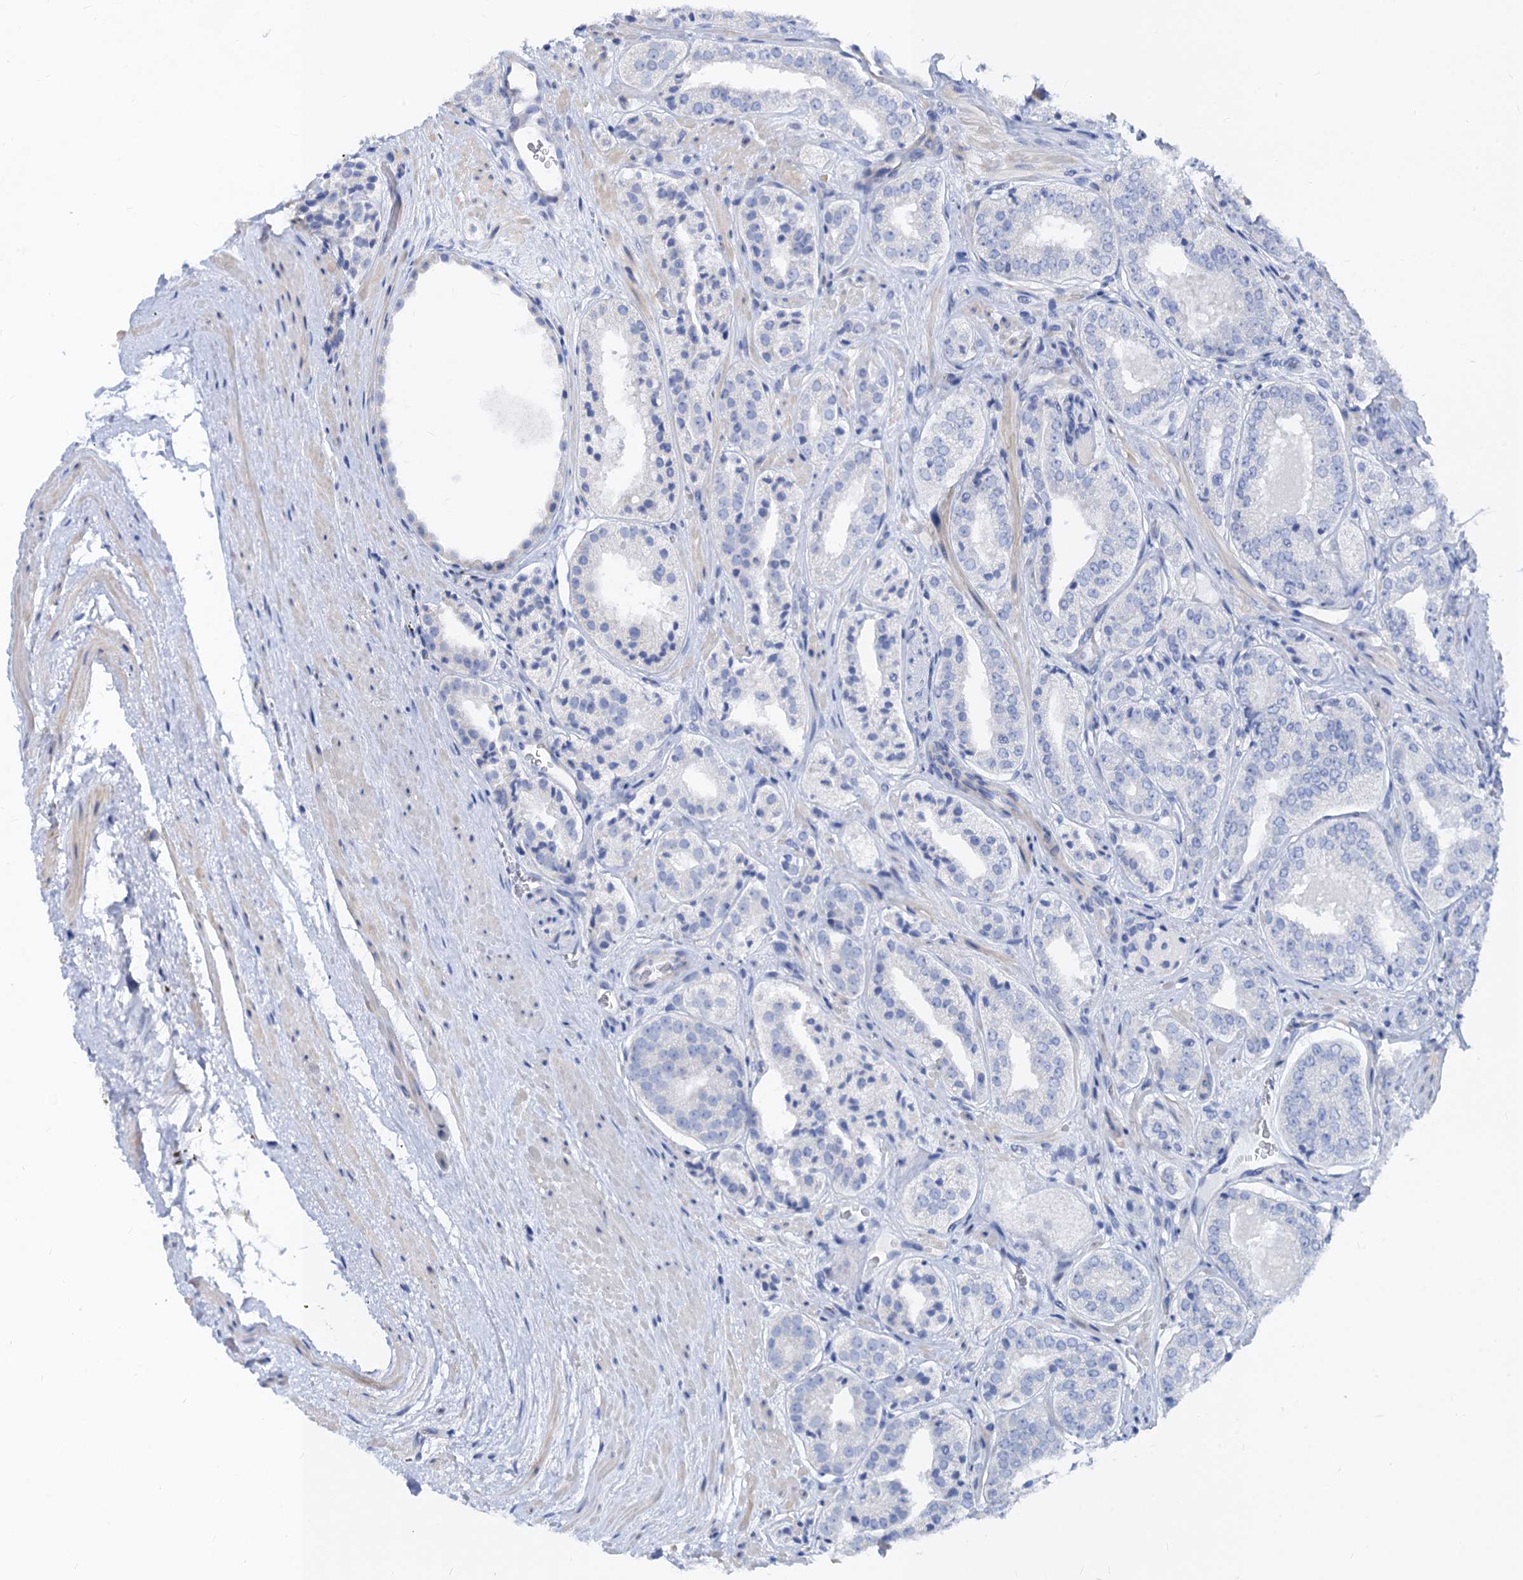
{"staining": {"intensity": "negative", "quantity": "none", "location": "none"}, "tissue": "prostate cancer", "cell_type": "Tumor cells", "image_type": "cancer", "snomed": [{"axis": "morphology", "description": "Adenocarcinoma, High grade"}, {"axis": "topography", "description": "Prostate"}], "caption": "Tumor cells are negative for brown protein staining in prostate cancer.", "gene": "RBP3", "patient": {"sex": "male", "age": 71}}